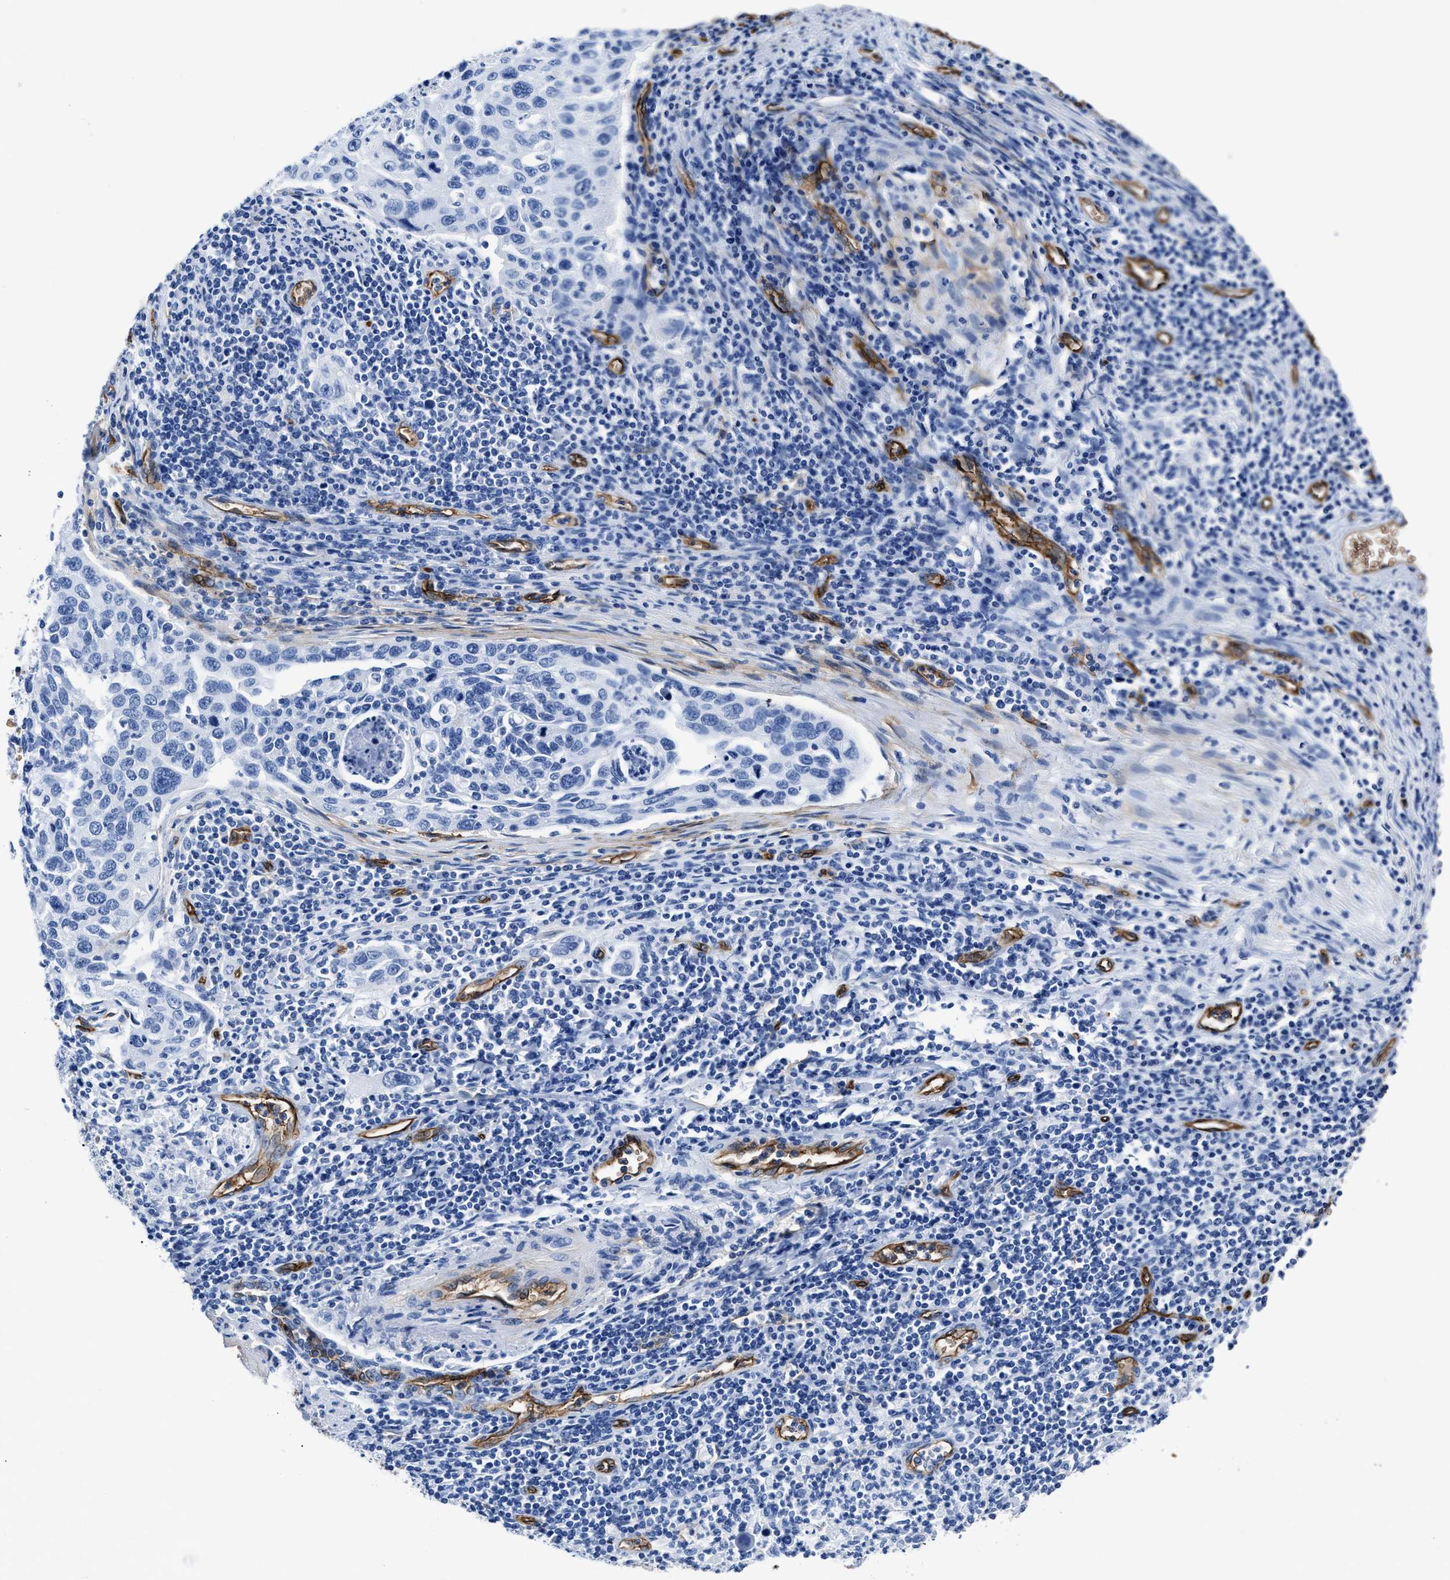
{"staining": {"intensity": "negative", "quantity": "none", "location": "none"}, "tissue": "cervical cancer", "cell_type": "Tumor cells", "image_type": "cancer", "snomed": [{"axis": "morphology", "description": "Squamous cell carcinoma, NOS"}, {"axis": "topography", "description": "Cervix"}], "caption": "The histopathology image shows no significant staining in tumor cells of cervical cancer (squamous cell carcinoma).", "gene": "AQP1", "patient": {"sex": "female", "age": 53}}